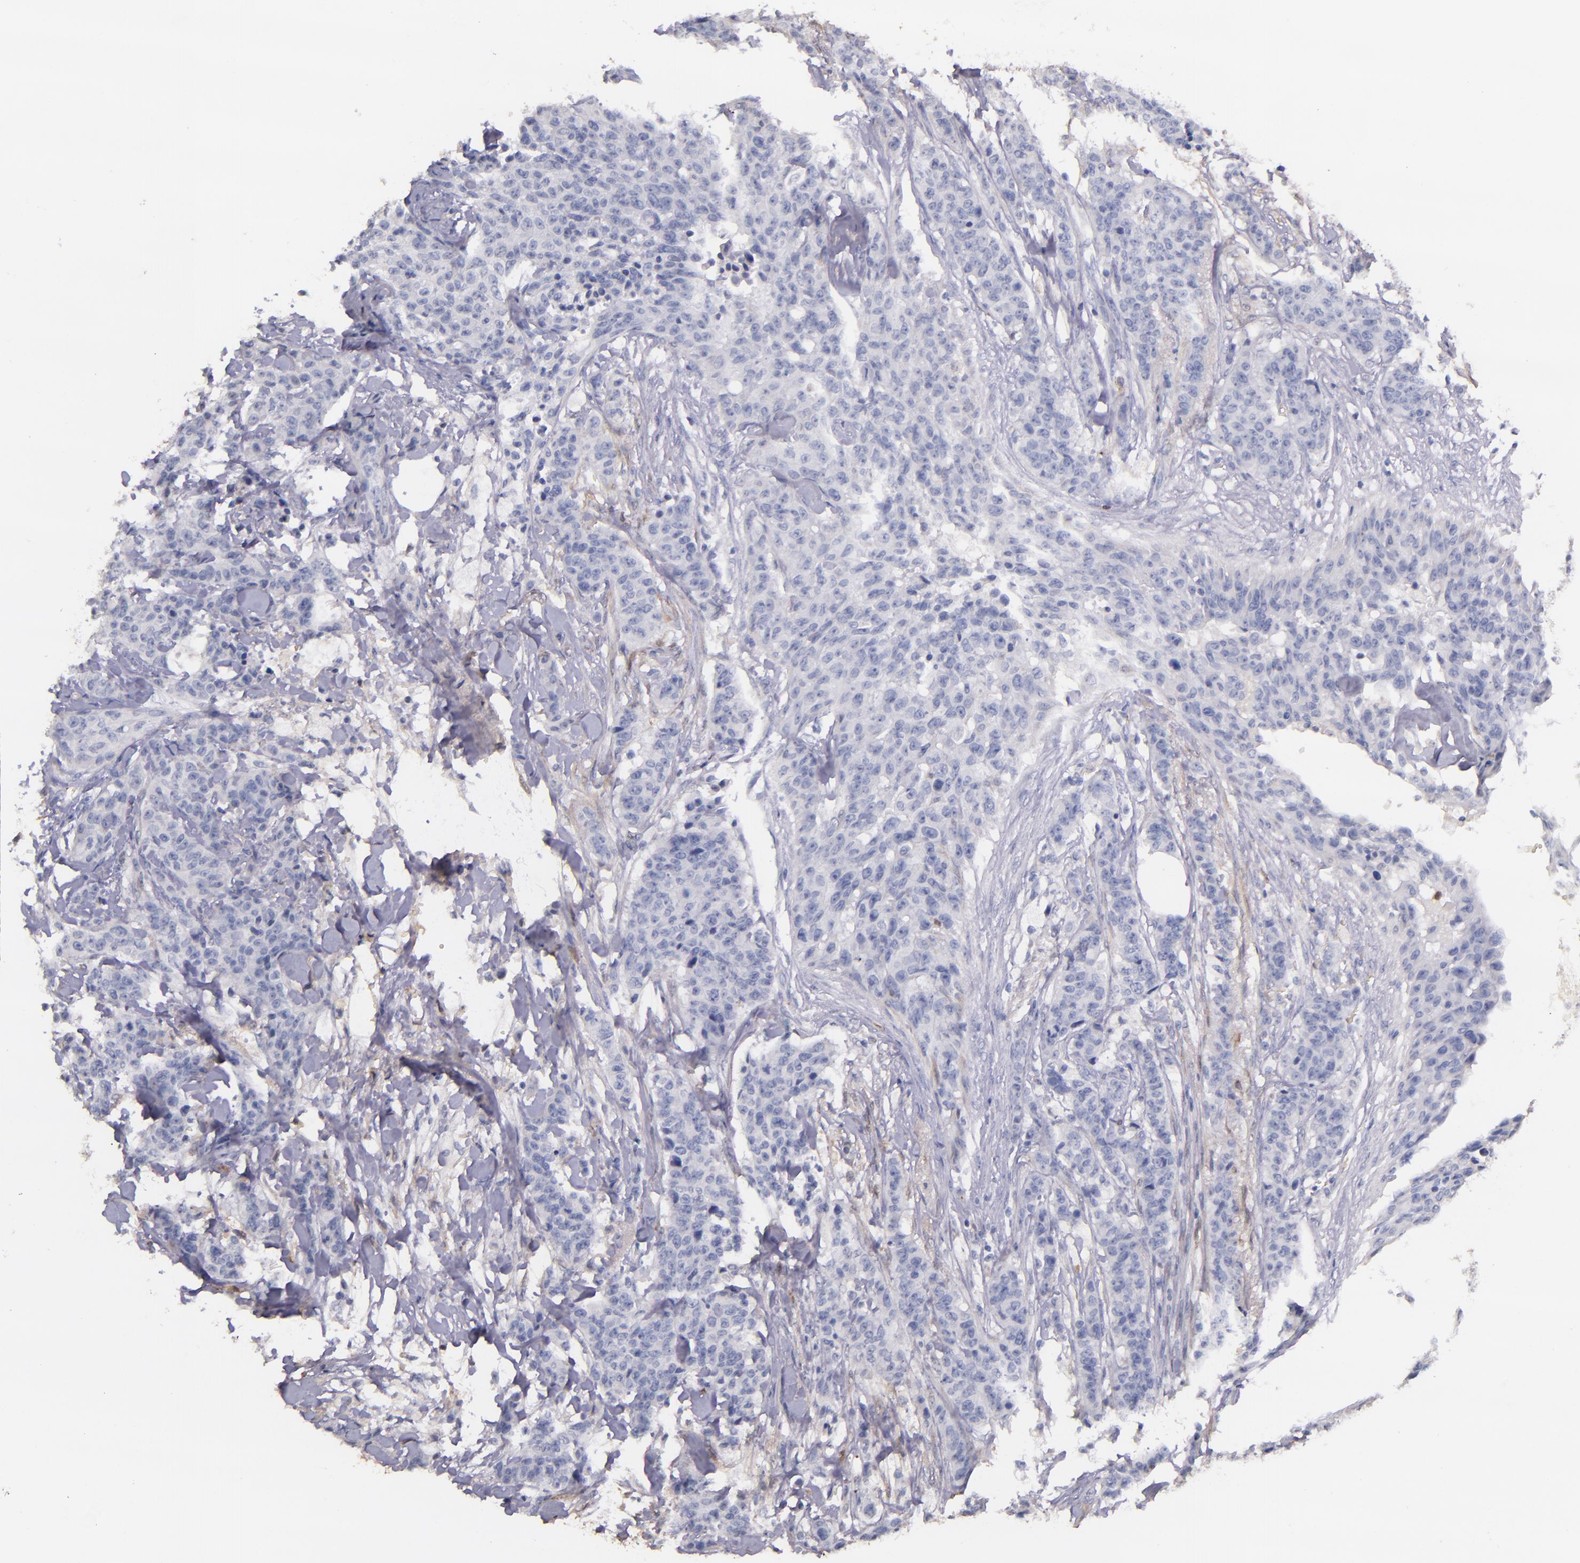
{"staining": {"intensity": "negative", "quantity": "none", "location": "none"}, "tissue": "breast cancer", "cell_type": "Tumor cells", "image_type": "cancer", "snomed": [{"axis": "morphology", "description": "Duct carcinoma"}, {"axis": "topography", "description": "Breast"}], "caption": "The image exhibits no significant staining in tumor cells of breast cancer. (DAB (3,3'-diaminobenzidine) immunohistochemistry (IHC), high magnification).", "gene": "F13A1", "patient": {"sex": "female", "age": 40}}